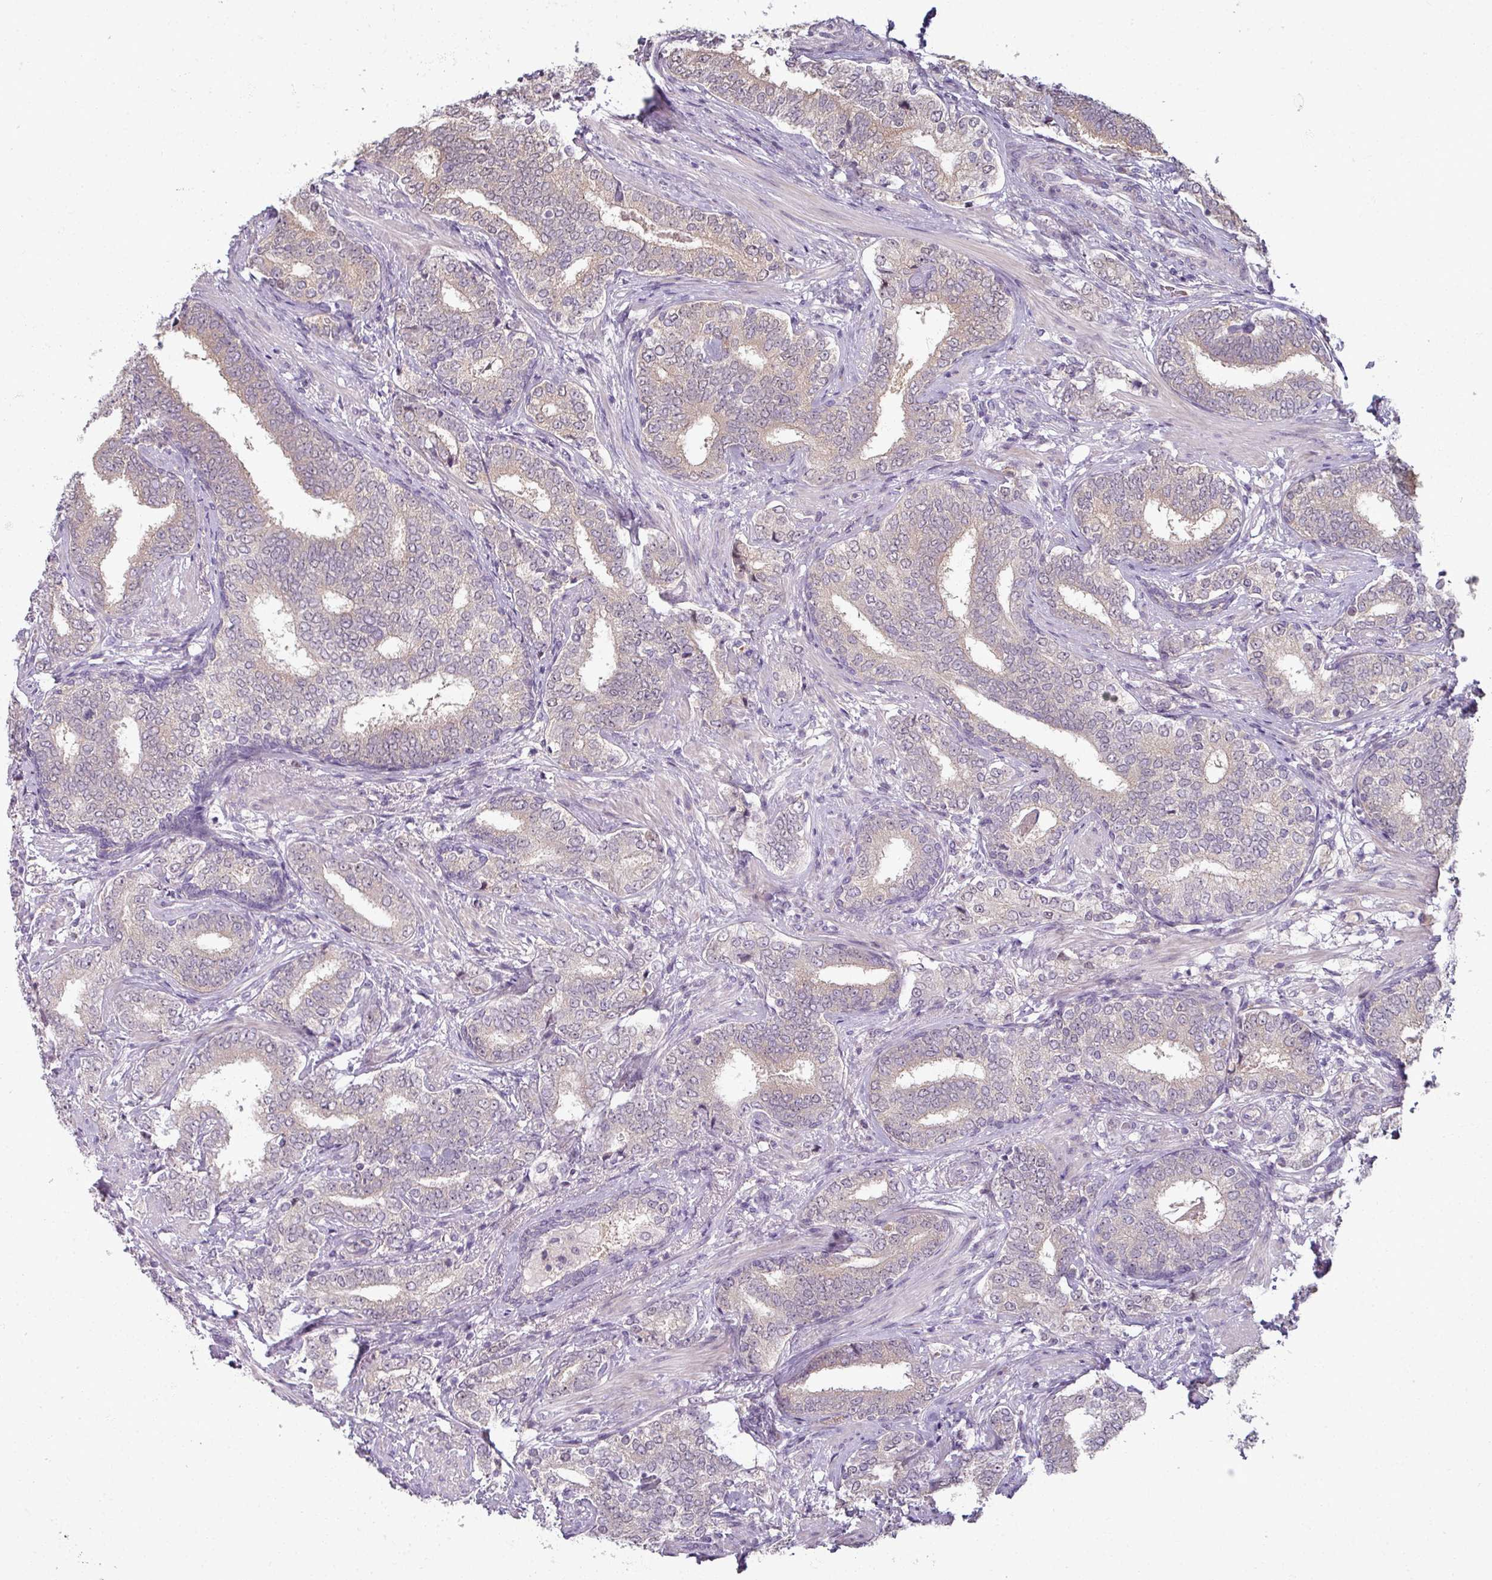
{"staining": {"intensity": "negative", "quantity": "none", "location": "none"}, "tissue": "prostate cancer", "cell_type": "Tumor cells", "image_type": "cancer", "snomed": [{"axis": "morphology", "description": "Adenocarcinoma, High grade"}, {"axis": "topography", "description": "Prostate"}], "caption": "A high-resolution histopathology image shows immunohistochemistry staining of high-grade adenocarcinoma (prostate), which reveals no significant expression in tumor cells. (DAB IHC visualized using brightfield microscopy, high magnification).", "gene": "MYMK", "patient": {"sex": "male", "age": 72}}